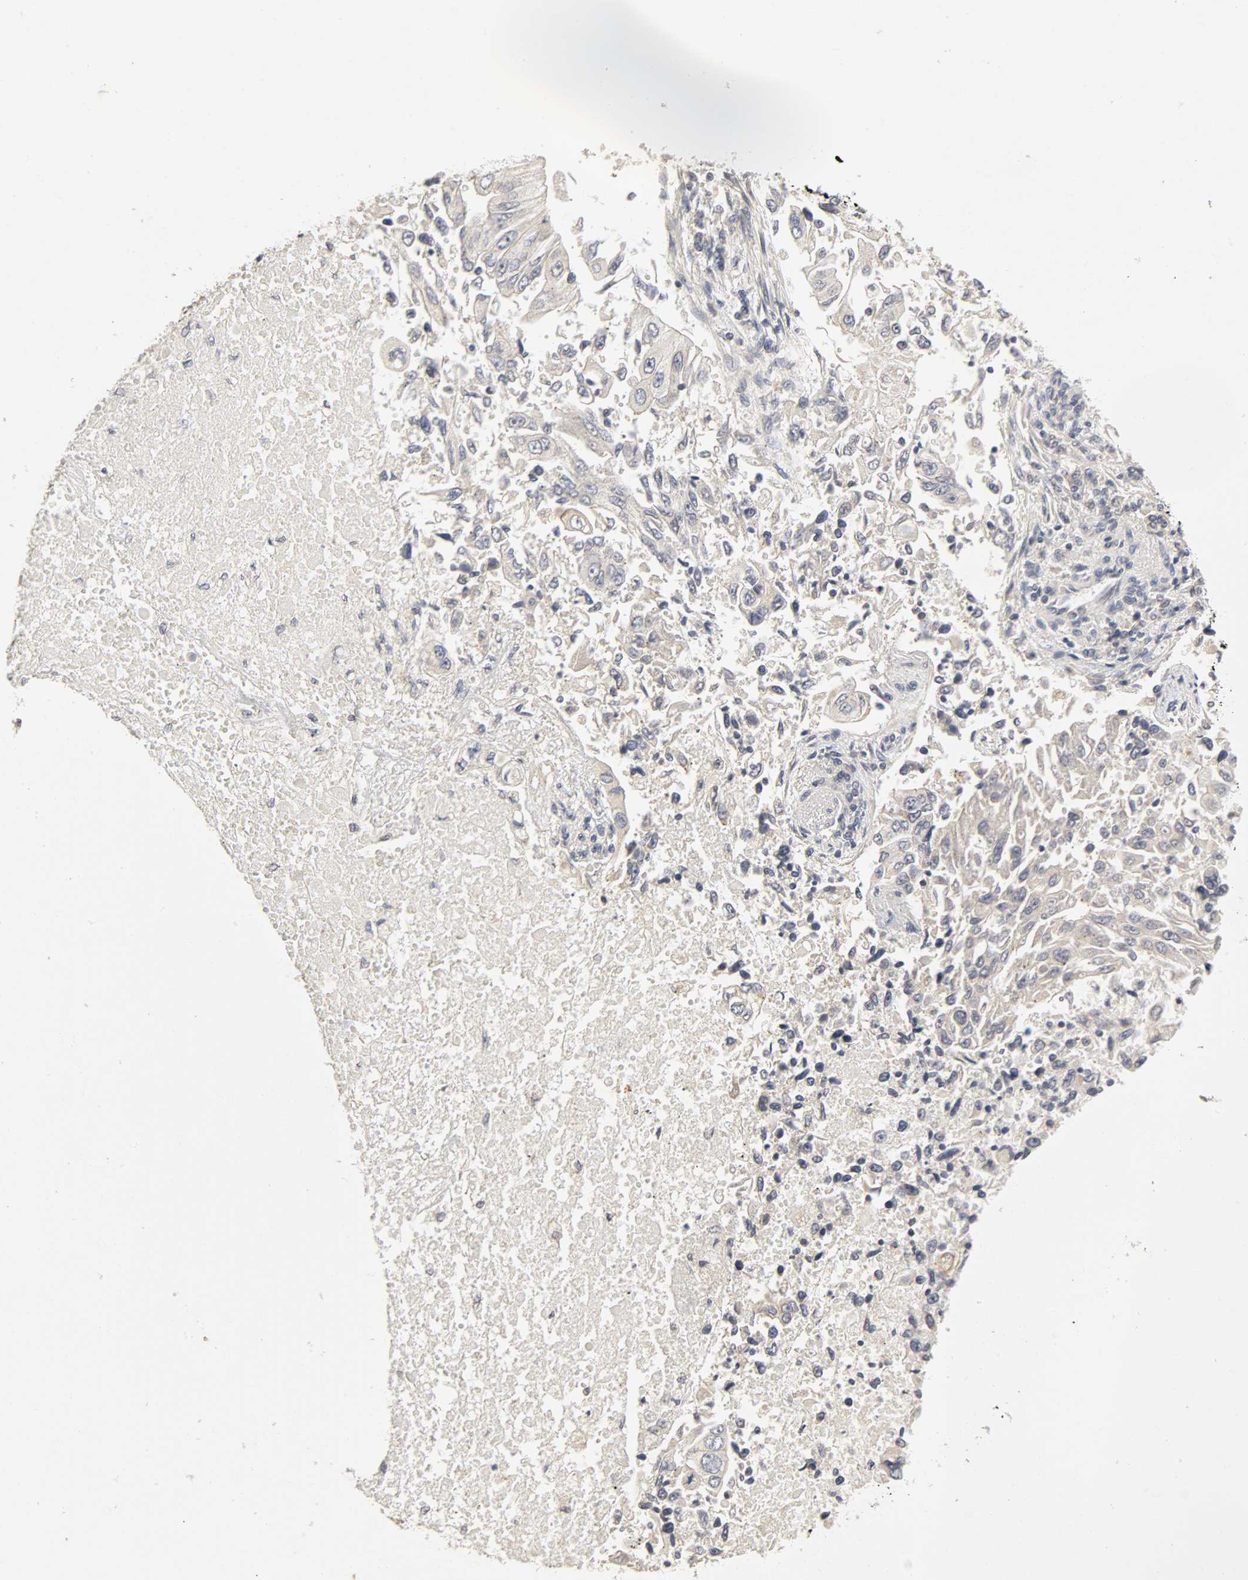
{"staining": {"intensity": "negative", "quantity": "none", "location": "none"}, "tissue": "lung cancer", "cell_type": "Tumor cells", "image_type": "cancer", "snomed": [{"axis": "morphology", "description": "Adenocarcinoma, NOS"}, {"axis": "topography", "description": "Lung"}], "caption": "Protein analysis of adenocarcinoma (lung) exhibits no significant staining in tumor cells.", "gene": "SLC10A2", "patient": {"sex": "male", "age": 84}}